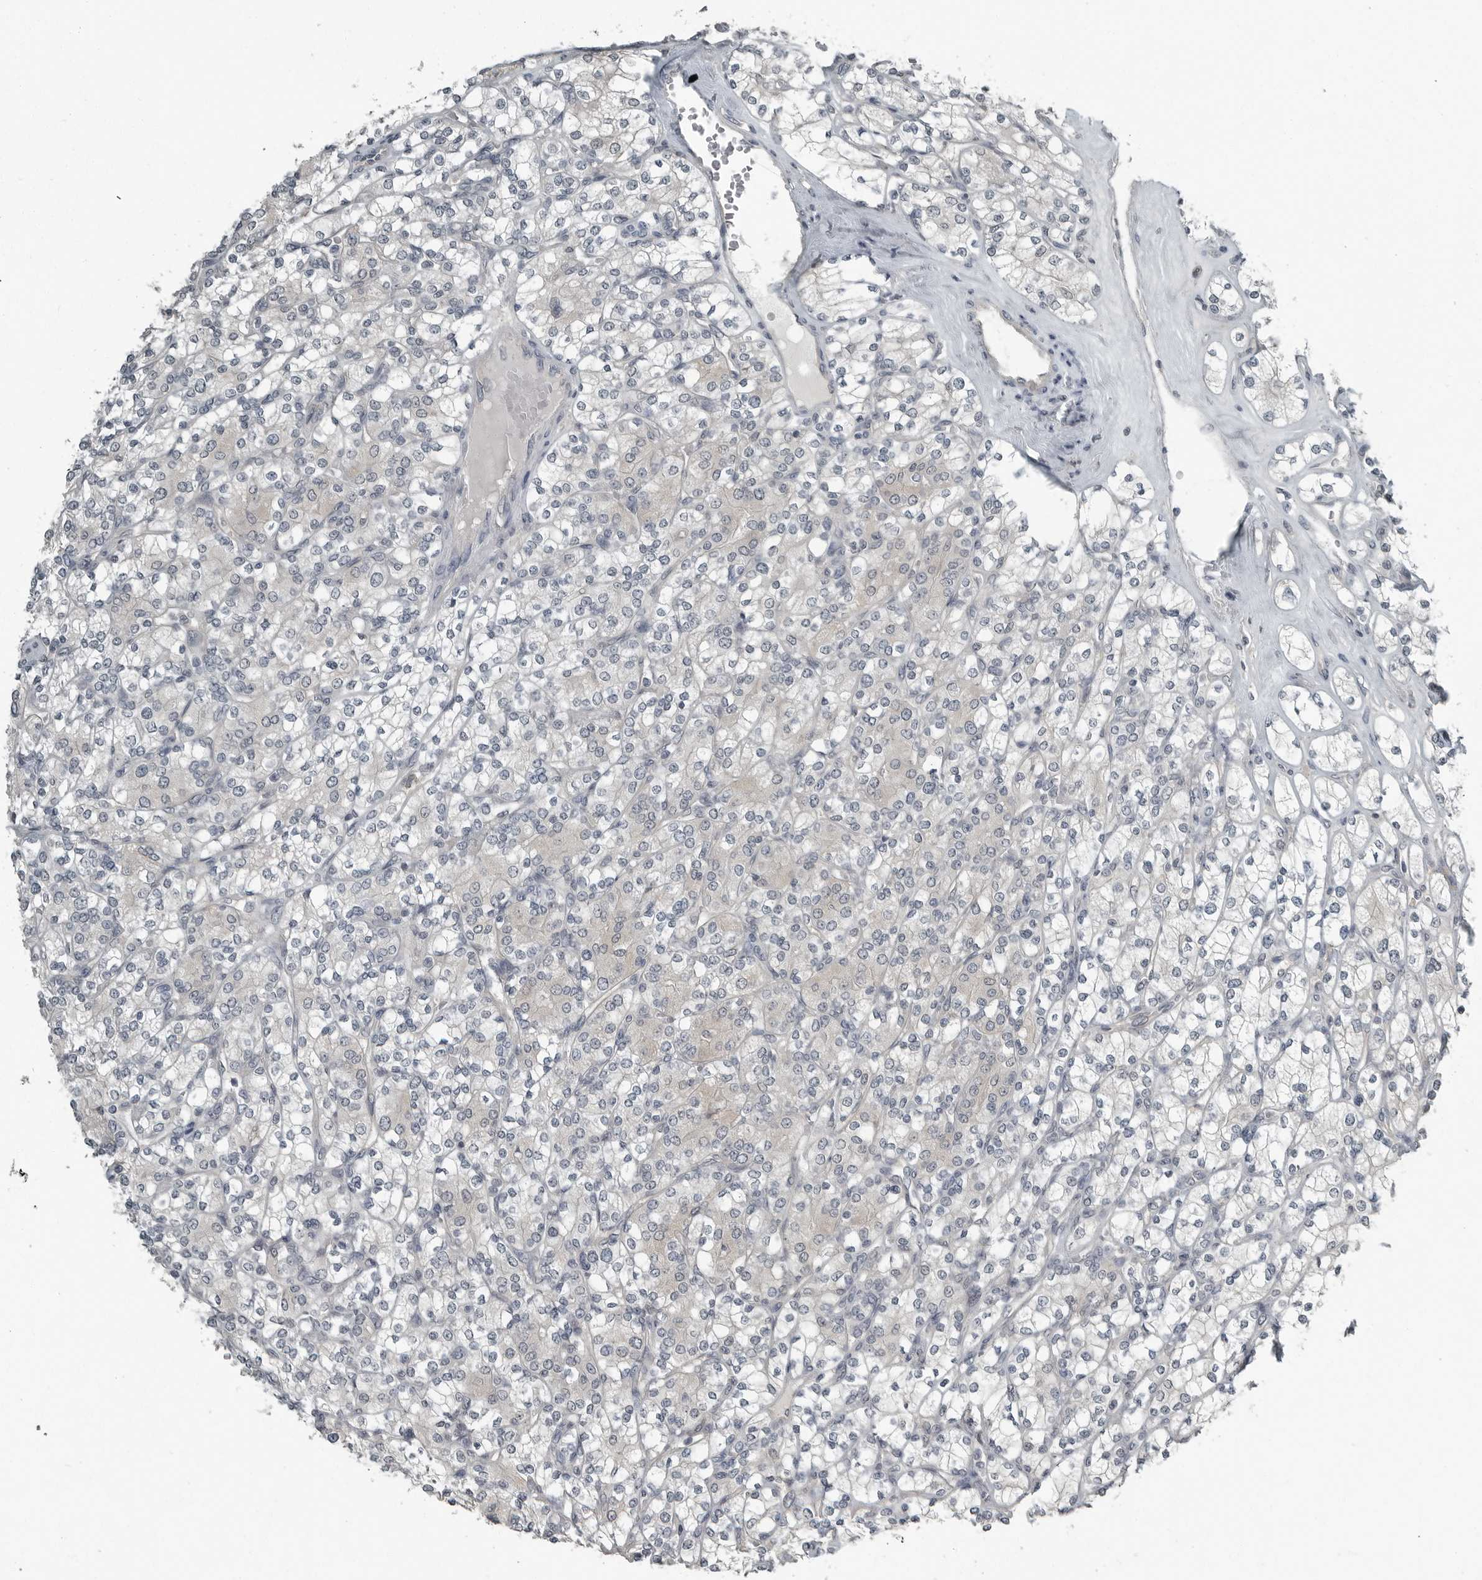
{"staining": {"intensity": "negative", "quantity": "none", "location": "none"}, "tissue": "renal cancer", "cell_type": "Tumor cells", "image_type": "cancer", "snomed": [{"axis": "morphology", "description": "Adenocarcinoma, NOS"}, {"axis": "topography", "description": "Kidney"}], "caption": "Tumor cells are negative for protein expression in human renal cancer.", "gene": "KYAT1", "patient": {"sex": "male", "age": 77}}